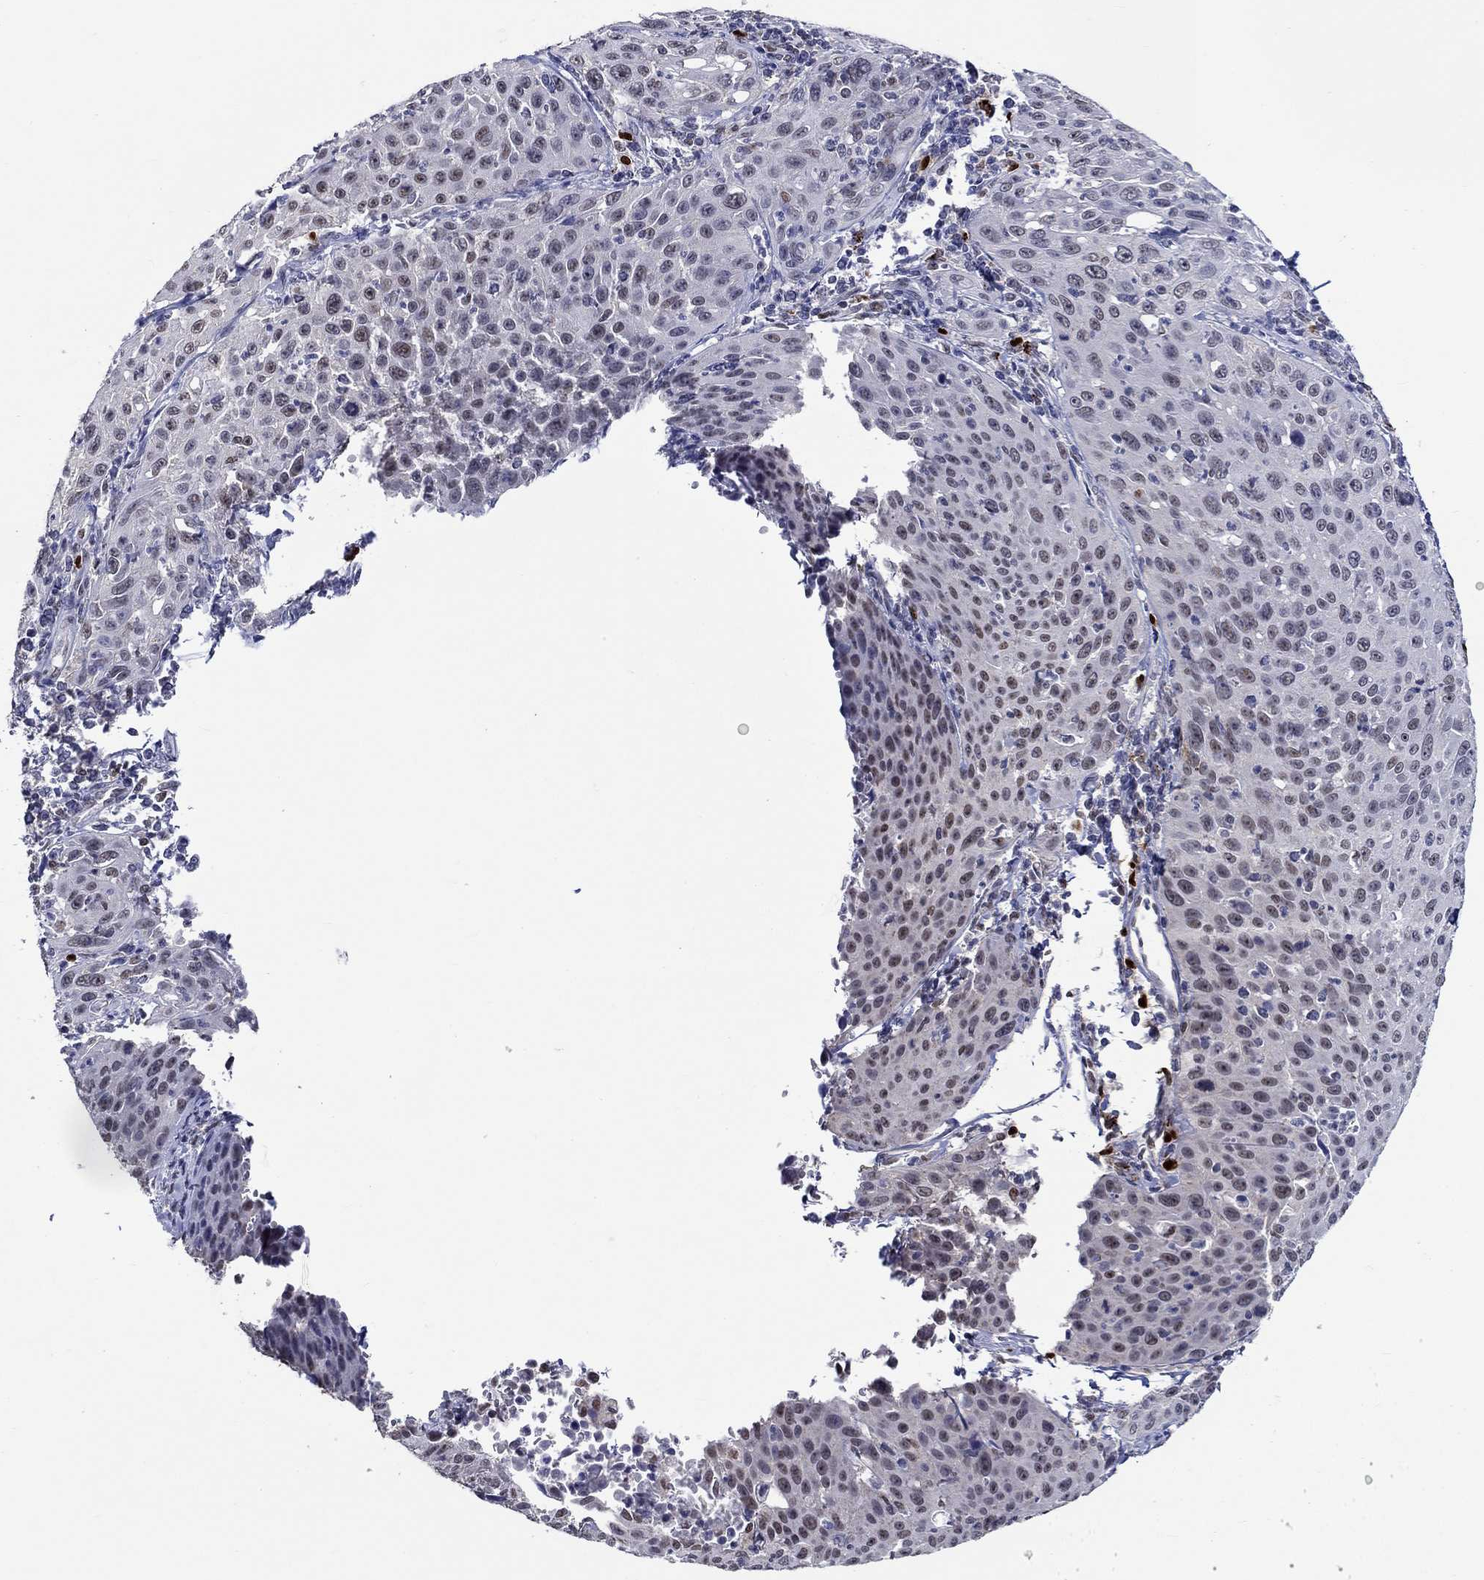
{"staining": {"intensity": "negative", "quantity": "none", "location": "none"}, "tissue": "cervical cancer", "cell_type": "Tumor cells", "image_type": "cancer", "snomed": [{"axis": "morphology", "description": "Squamous cell carcinoma, NOS"}, {"axis": "topography", "description": "Cervix"}], "caption": "IHC of cervical cancer displays no positivity in tumor cells.", "gene": "GATA2", "patient": {"sex": "female", "age": 26}}